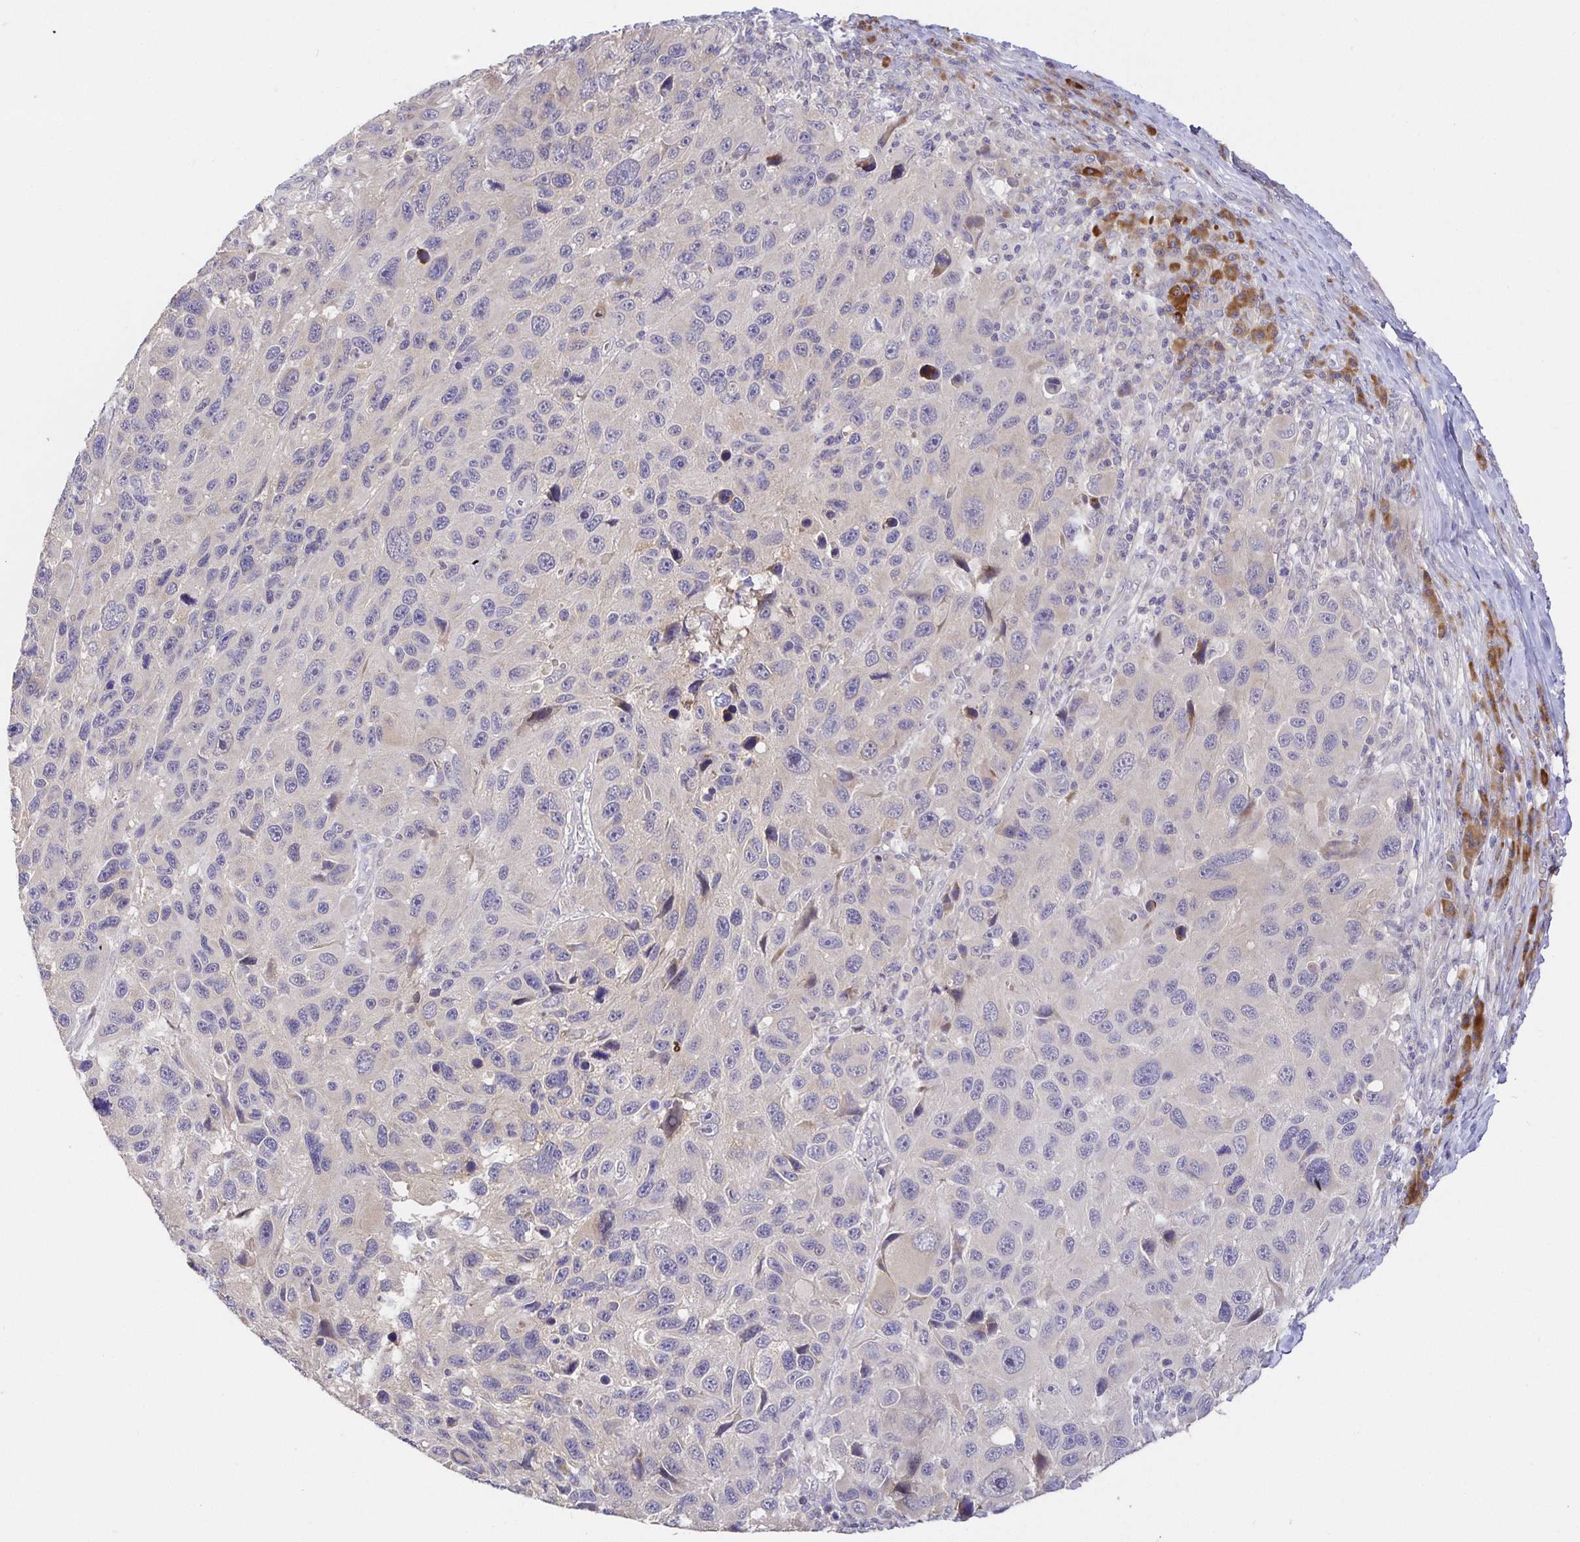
{"staining": {"intensity": "negative", "quantity": "none", "location": "none"}, "tissue": "melanoma", "cell_type": "Tumor cells", "image_type": "cancer", "snomed": [{"axis": "morphology", "description": "Malignant melanoma, NOS"}, {"axis": "topography", "description": "Skin"}], "caption": "High magnification brightfield microscopy of melanoma stained with DAB (3,3'-diaminobenzidine) (brown) and counterstained with hematoxylin (blue): tumor cells show no significant positivity.", "gene": "ZDHHC11", "patient": {"sex": "male", "age": 53}}